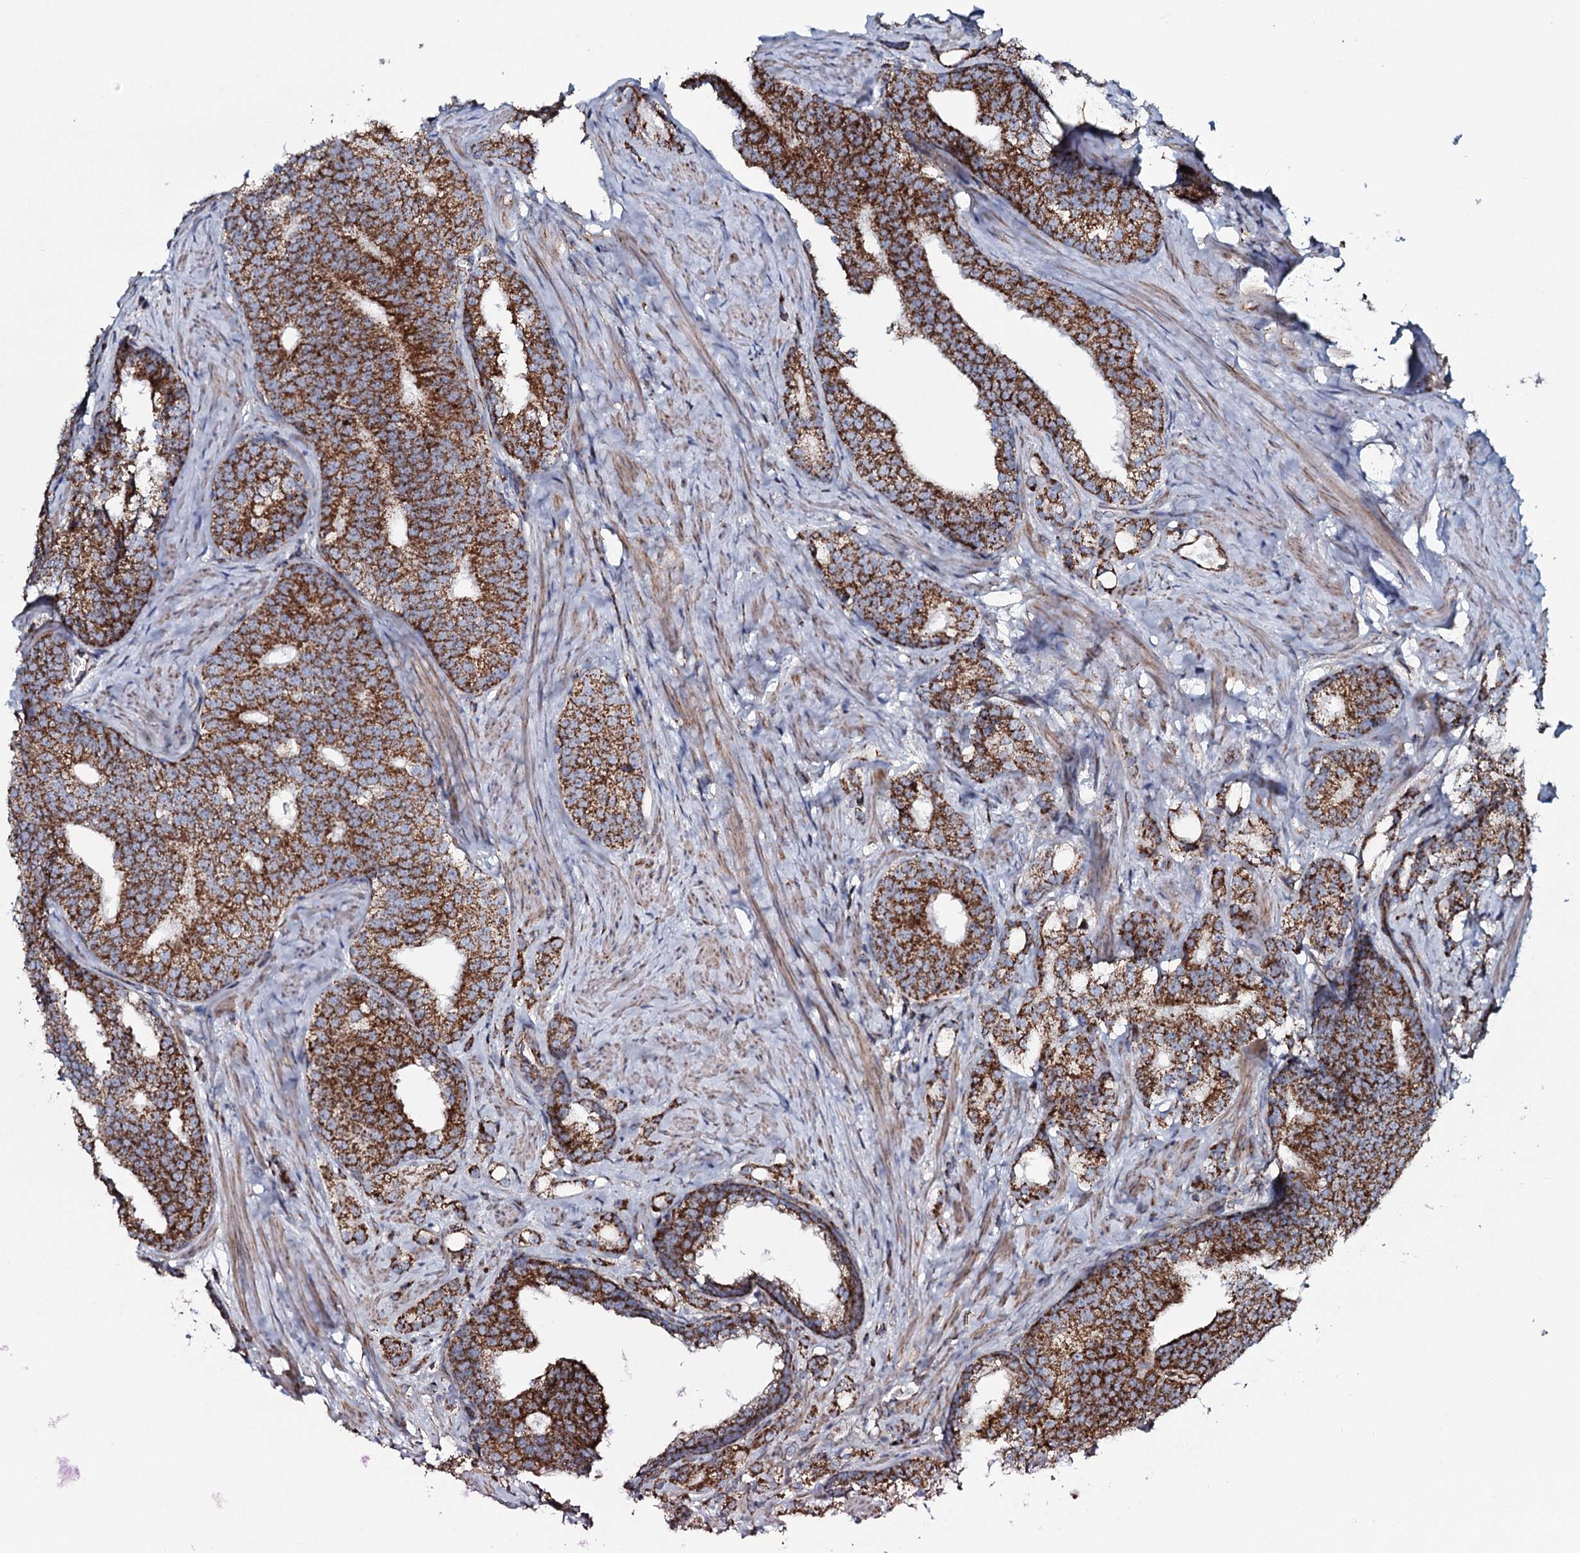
{"staining": {"intensity": "strong", "quantity": ">75%", "location": "cytoplasmic/membranous"}, "tissue": "prostate cancer", "cell_type": "Tumor cells", "image_type": "cancer", "snomed": [{"axis": "morphology", "description": "Adenocarcinoma, Low grade"}, {"axis": "topography", "description": "Prostate"}], "caption": "This histopathology image demonstrates immunohistochemistry (IHC) staining of adenocarcinoma (low-grade) (prostate), with high strong cytoplasmic/membranous positivity in approximately >75% of tumor cells.", "gene": "EVC2", "patient": {"sex": "male", "age": 71}}